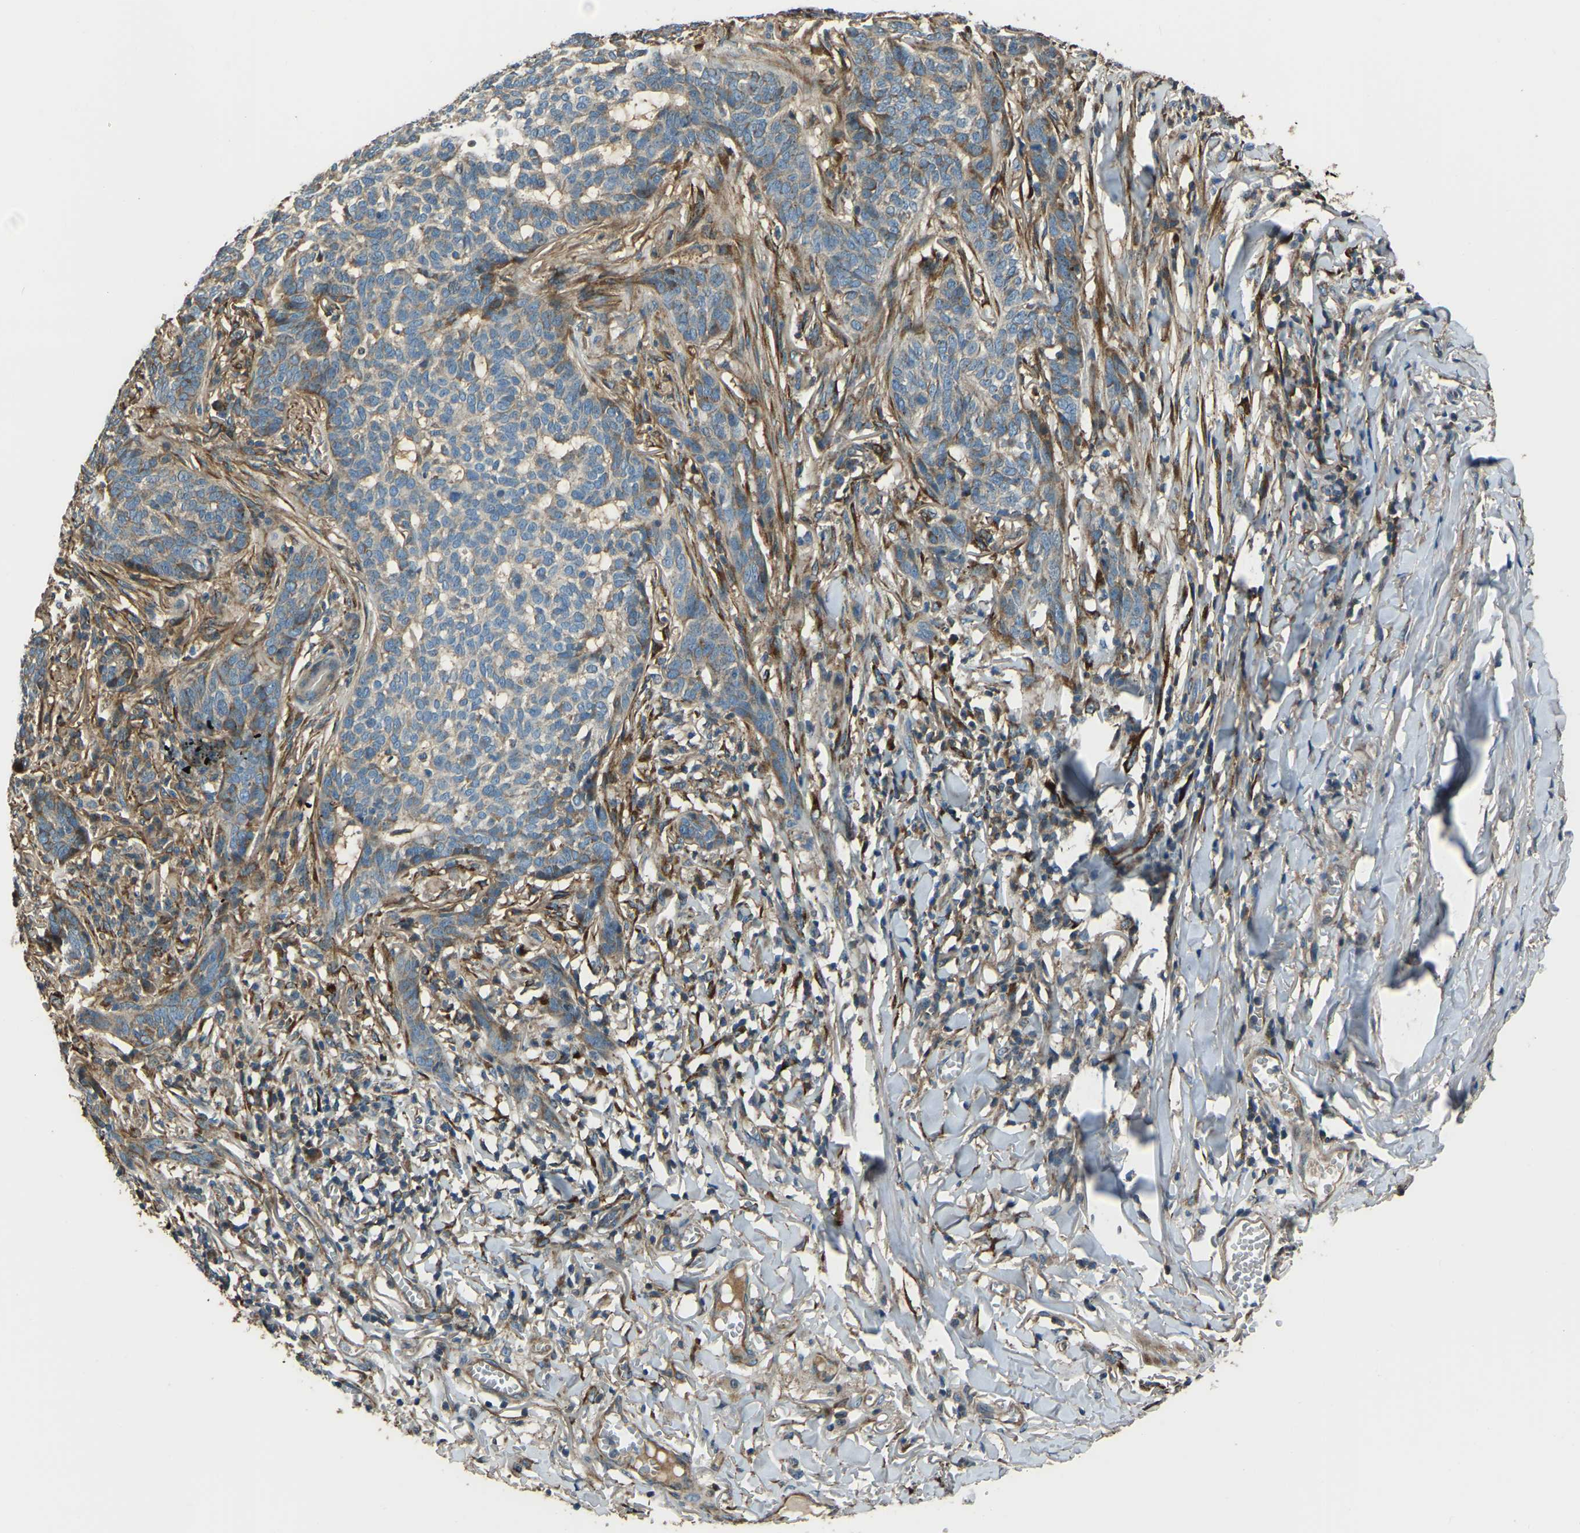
{"staining": {"intensity": "negative", "quantity": "none", "location": "none"}, "tissue": "skin cancer", "cell_type": "Tumor cells", "image_type": "cancer", "snomed": [{"axis": "morphology", "description": "Basal cell carcinoma"}, {"axis": "topography", "description": "Skin"}], "caption": "DAB immunohistochemical staining of human skin cancer (basal cell carcinoma) reveals no significant staining in tumor cells. (Brightfield microscopy of DAB immunohistochemistry (IHC) at high magnification).", "gene": "COL3A1", "patient": {"sex": "male", "age": 85}}